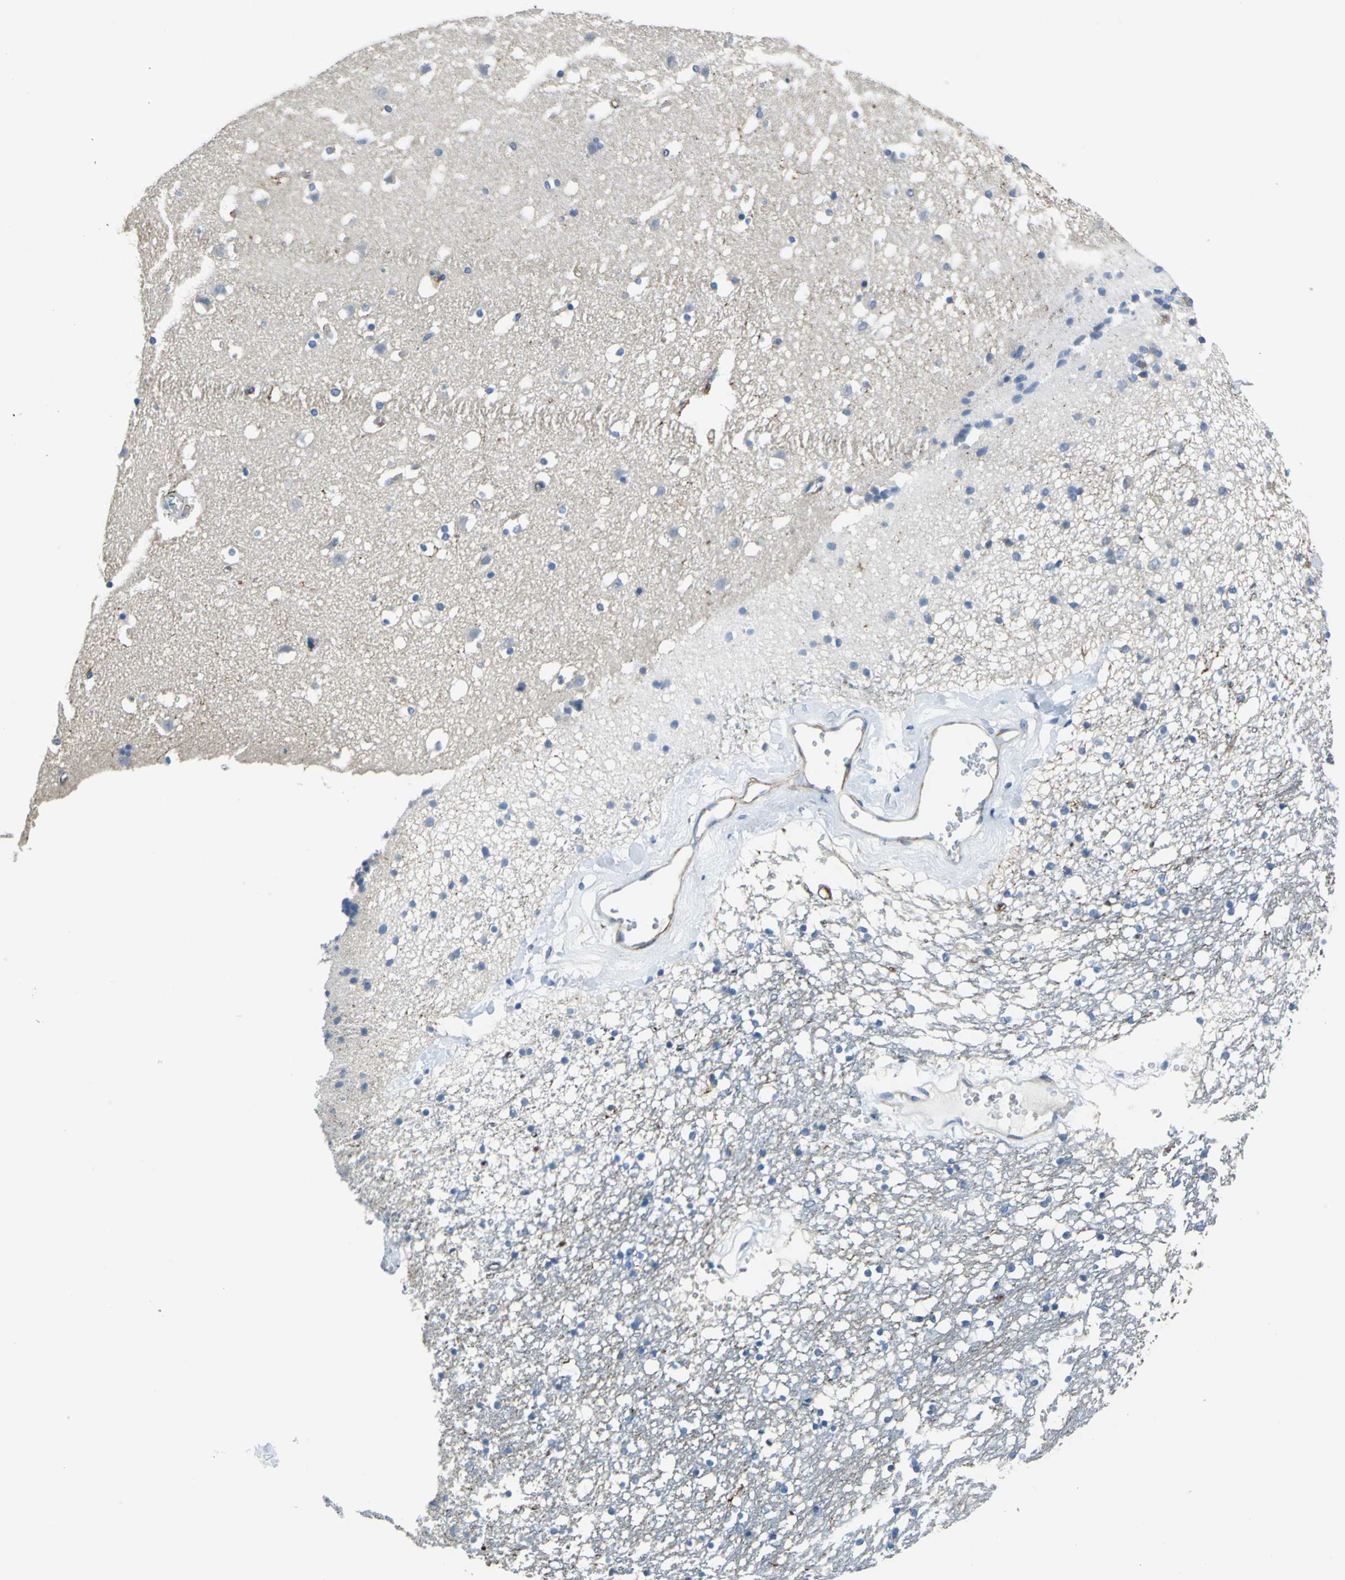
{"staining": {"intensity": "negative", "quantity": "none", "location": "none"}, "tissue": "caudate", "cell_type": "Glial cells", "image_type": "normal", "snomed": [{"axis": "morphology", "description": "Normal tissue, NOS"}, {"axis": "topography", "description": "Lateral ventricle wall"}], "caption": "Glial cells show no significant staining in benign caudate. Brightfield microscopy of immunohistochemistry (IHC) stained with DAB (brown) and hematoxylin (blue), captured at high magnification.", "gene": "AKAP12", "patient": {"sex": "male", "age": 45}}